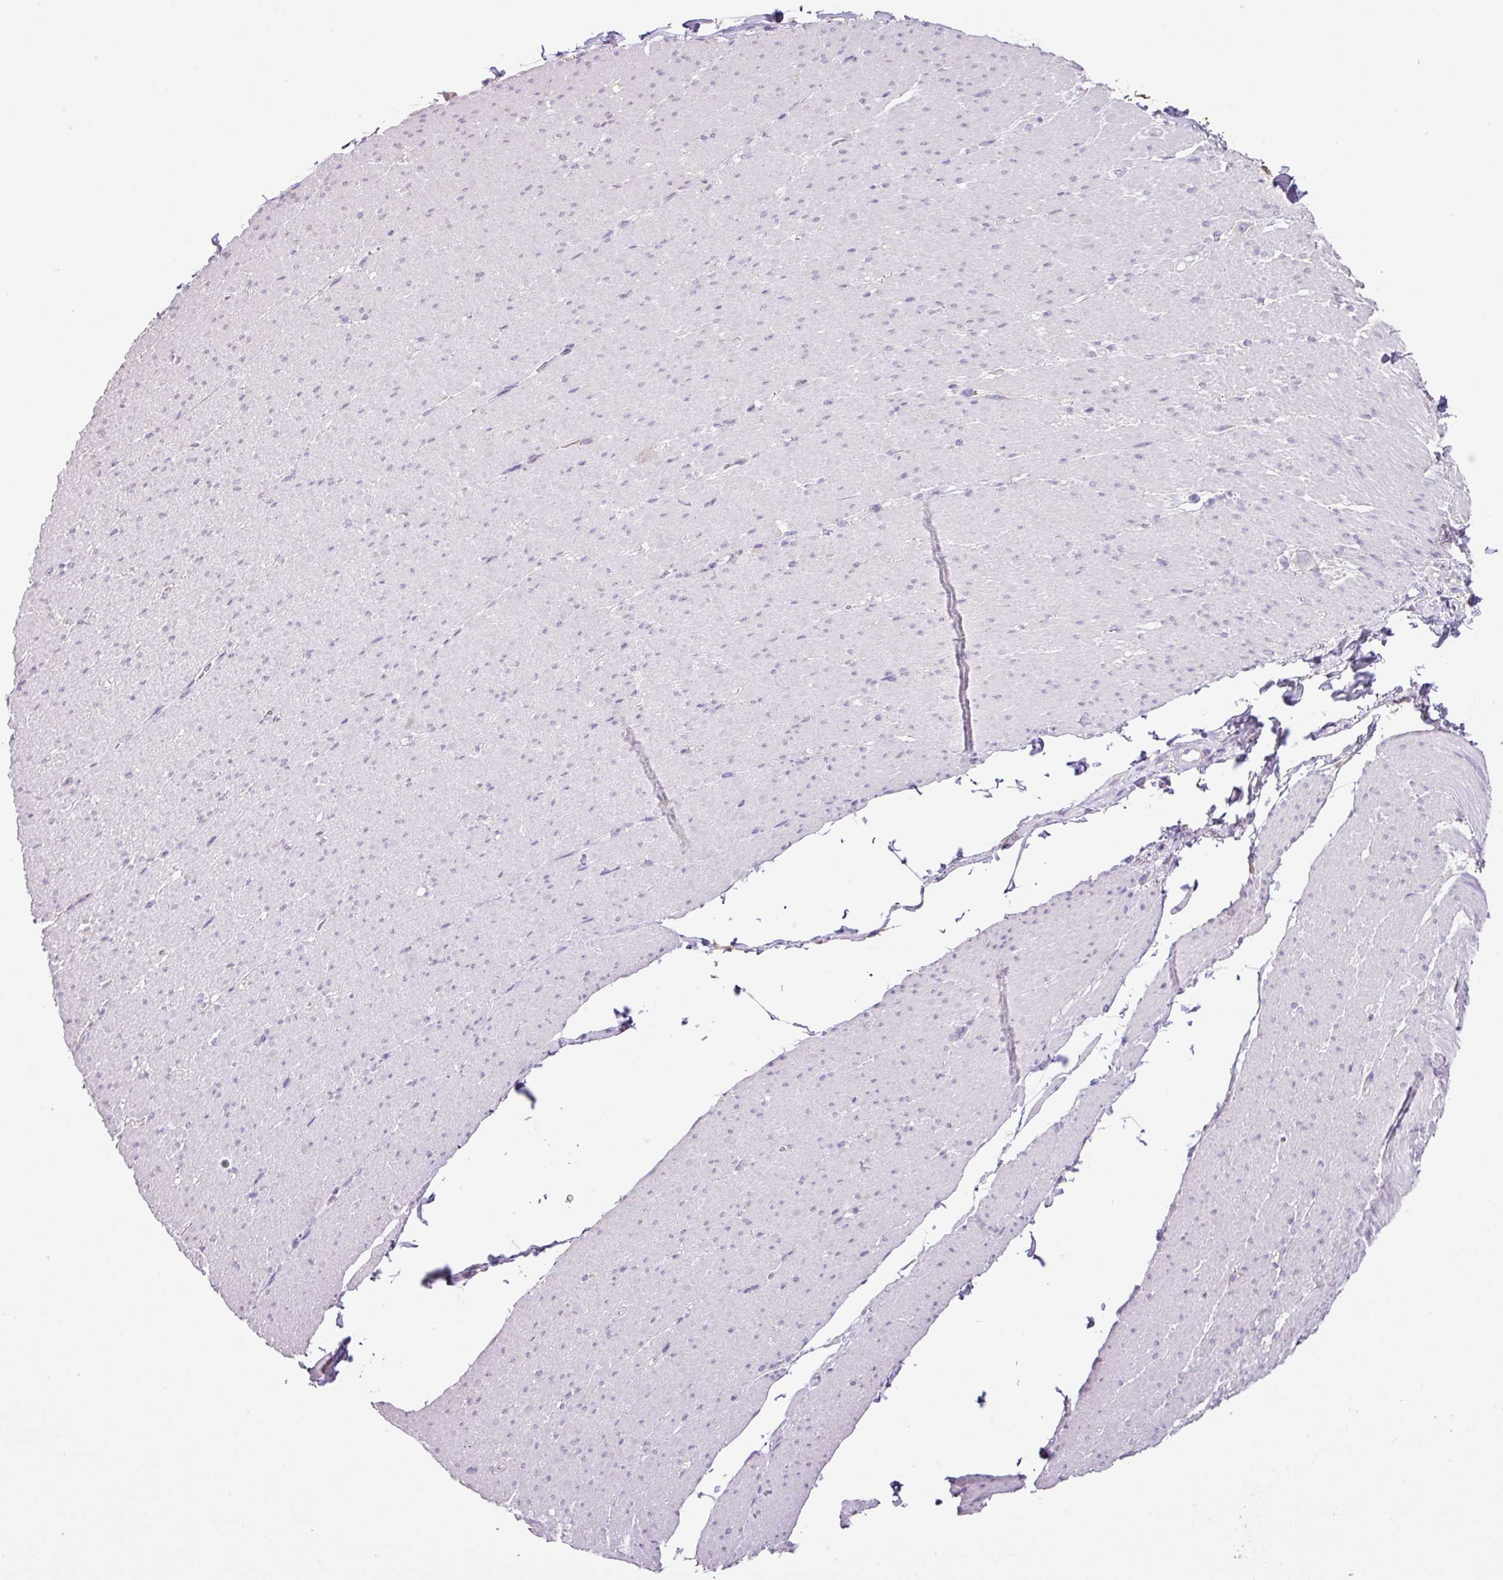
{"staining": {"intensity": "negative", "quantity": "none", "location": "none"}, "tissue": "smooth muscle", "cell_type": "Smooth muscle cells", "image_type": "normal", "snomed": [{"axis": "morphology", "description": "Normal tissue, NOS"}, {"axis": "topography", "description": "Smooth muscle"}, {"axis": "topography", "description": "Rectum"}], "caption": "This is a image of IHC staining of normal smooth muscle, which shows no staining in smooth muscle cells. Nuclei are stained in blue.", "gene": "ZG16", "patient": {"sex": "male", "age": 53}}